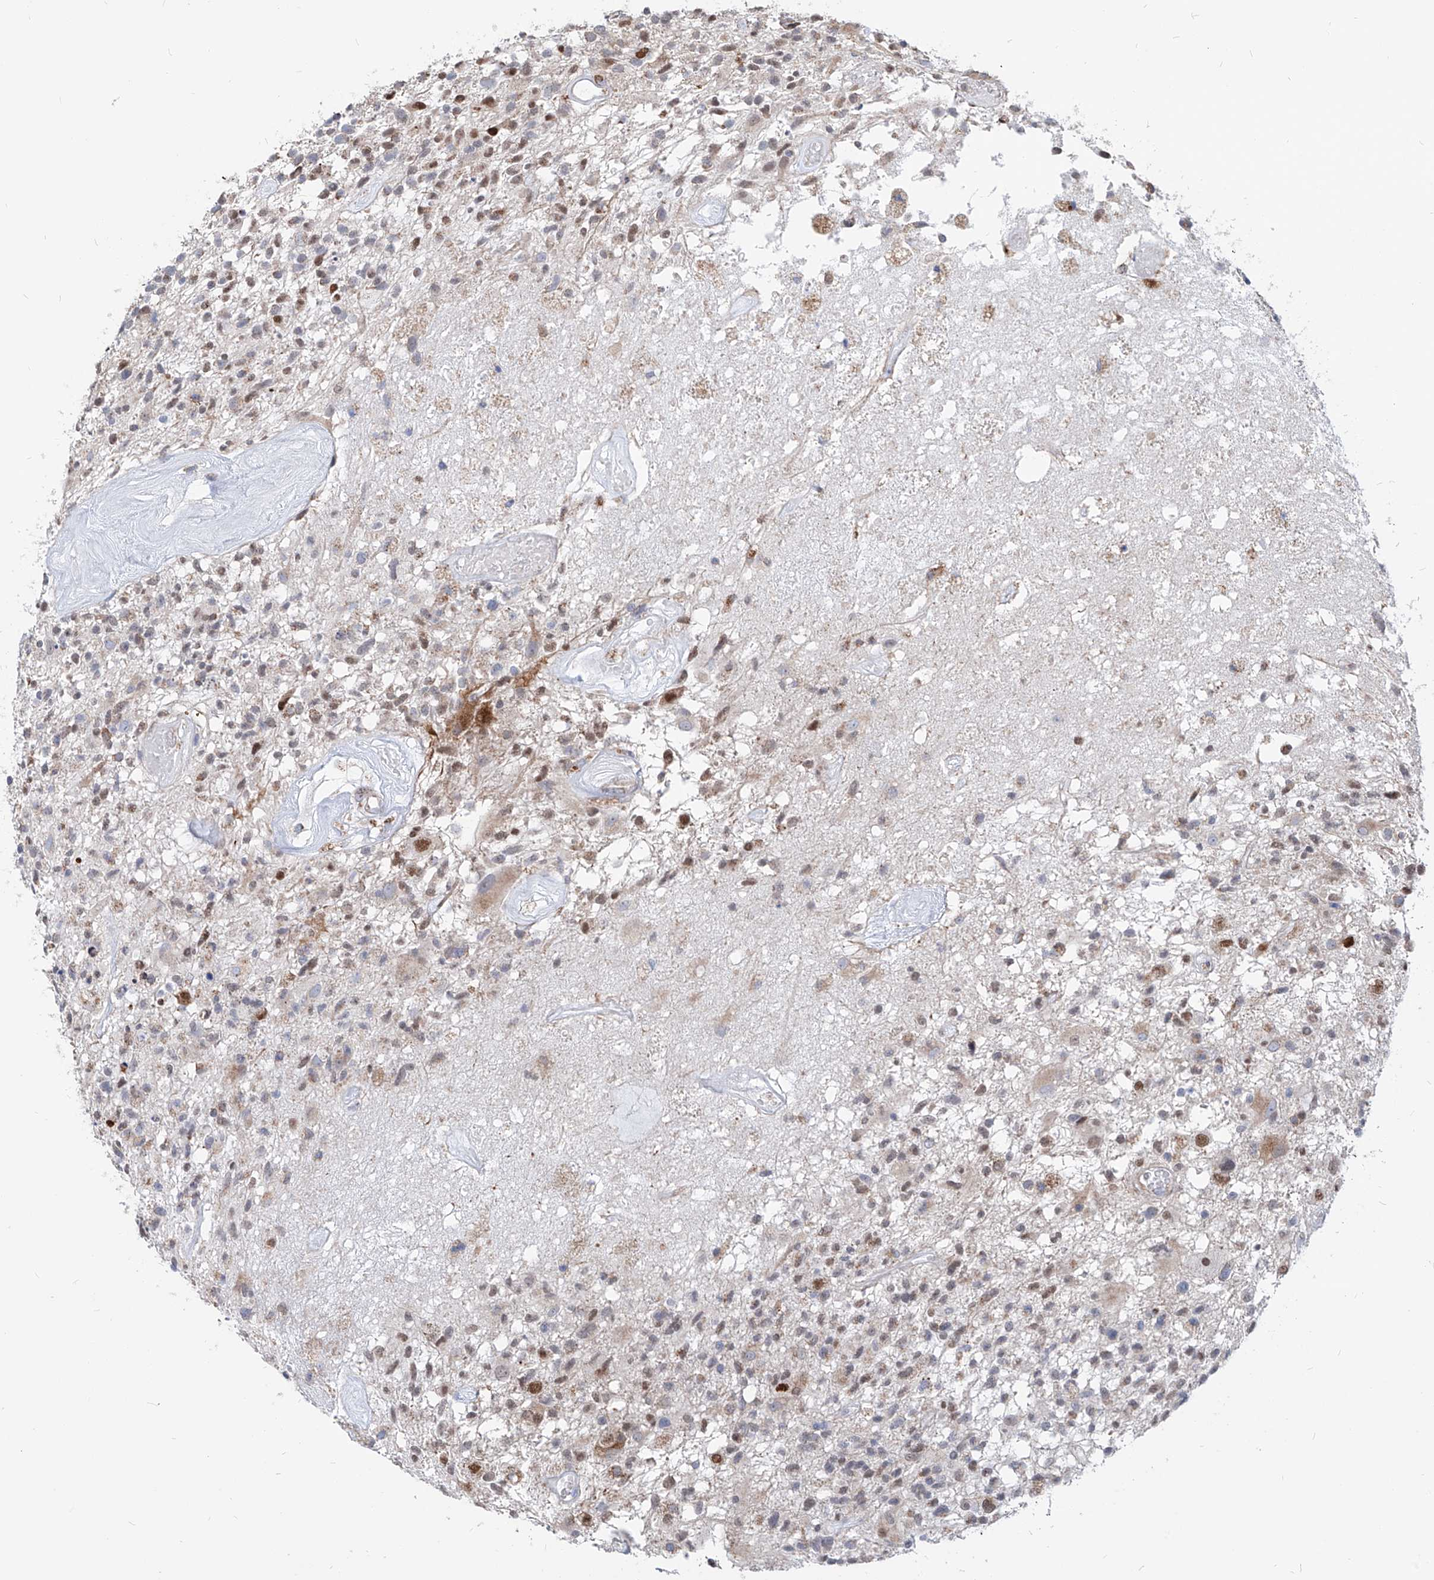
{"staining": {"intensity": "moderate", "quantity": "<25%", "location": "nuclear"}, "tissue": "glioma", "cell_type": "Tumor cells", "image_type": "cancer", "snomed": [{"axis": "morphology", "description": "Glioma, malignant, High grade"}, {"axis": "morphology", "description": "Glioblastoma, NOS"}, {"axis": "topography", "description": "Brain"}], "caption": "Glioma stained for a protein exhibits moderate nuclear positivity in tumor cells.", "gene": "AGPS", "patient": {"sex": "male", "age": 60}}